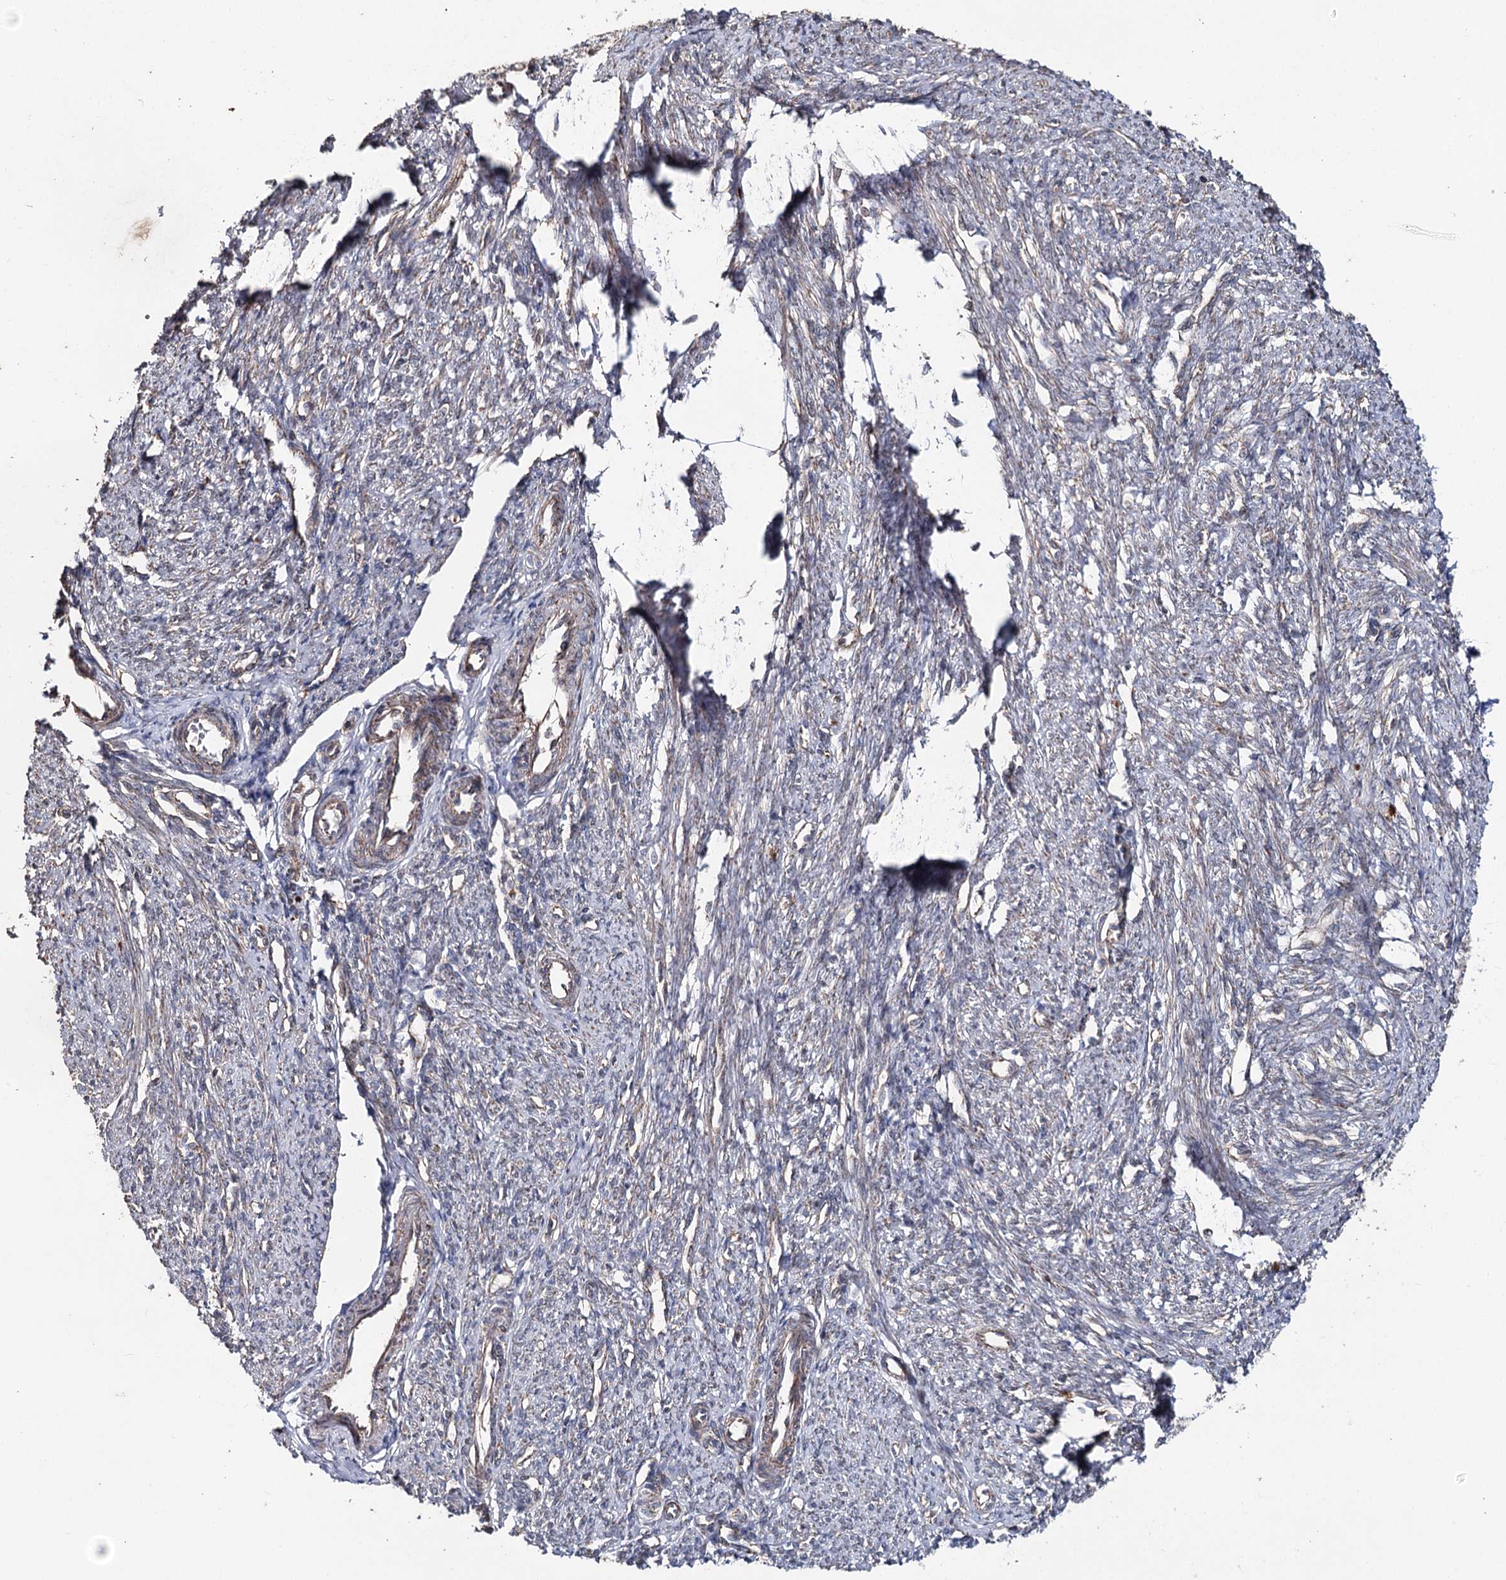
{"staining": {"intensity": "moderate", "quantity": "25%-75%", "location": "cytoplasmic/membranous"}, "tissue": "smooth muscle", "cell_type": "Smooth muscle cells", "image_type": "normal", "snomed": [{"axis": "morphology", "description": "Normal tissue, NOS"}, {"axis": "topography", "description": "Smooth muscle"}, {"axis": "topography", "description": "Uterus"}], "caption": "Human smooth muscle stained with a brown dye reveals moderate cytoplasmic/membranous positive staining in about 25%-75% of smooth muscle cells.", "gene": "MINDY3", "patient": {"sex": "female", "age": 59}}